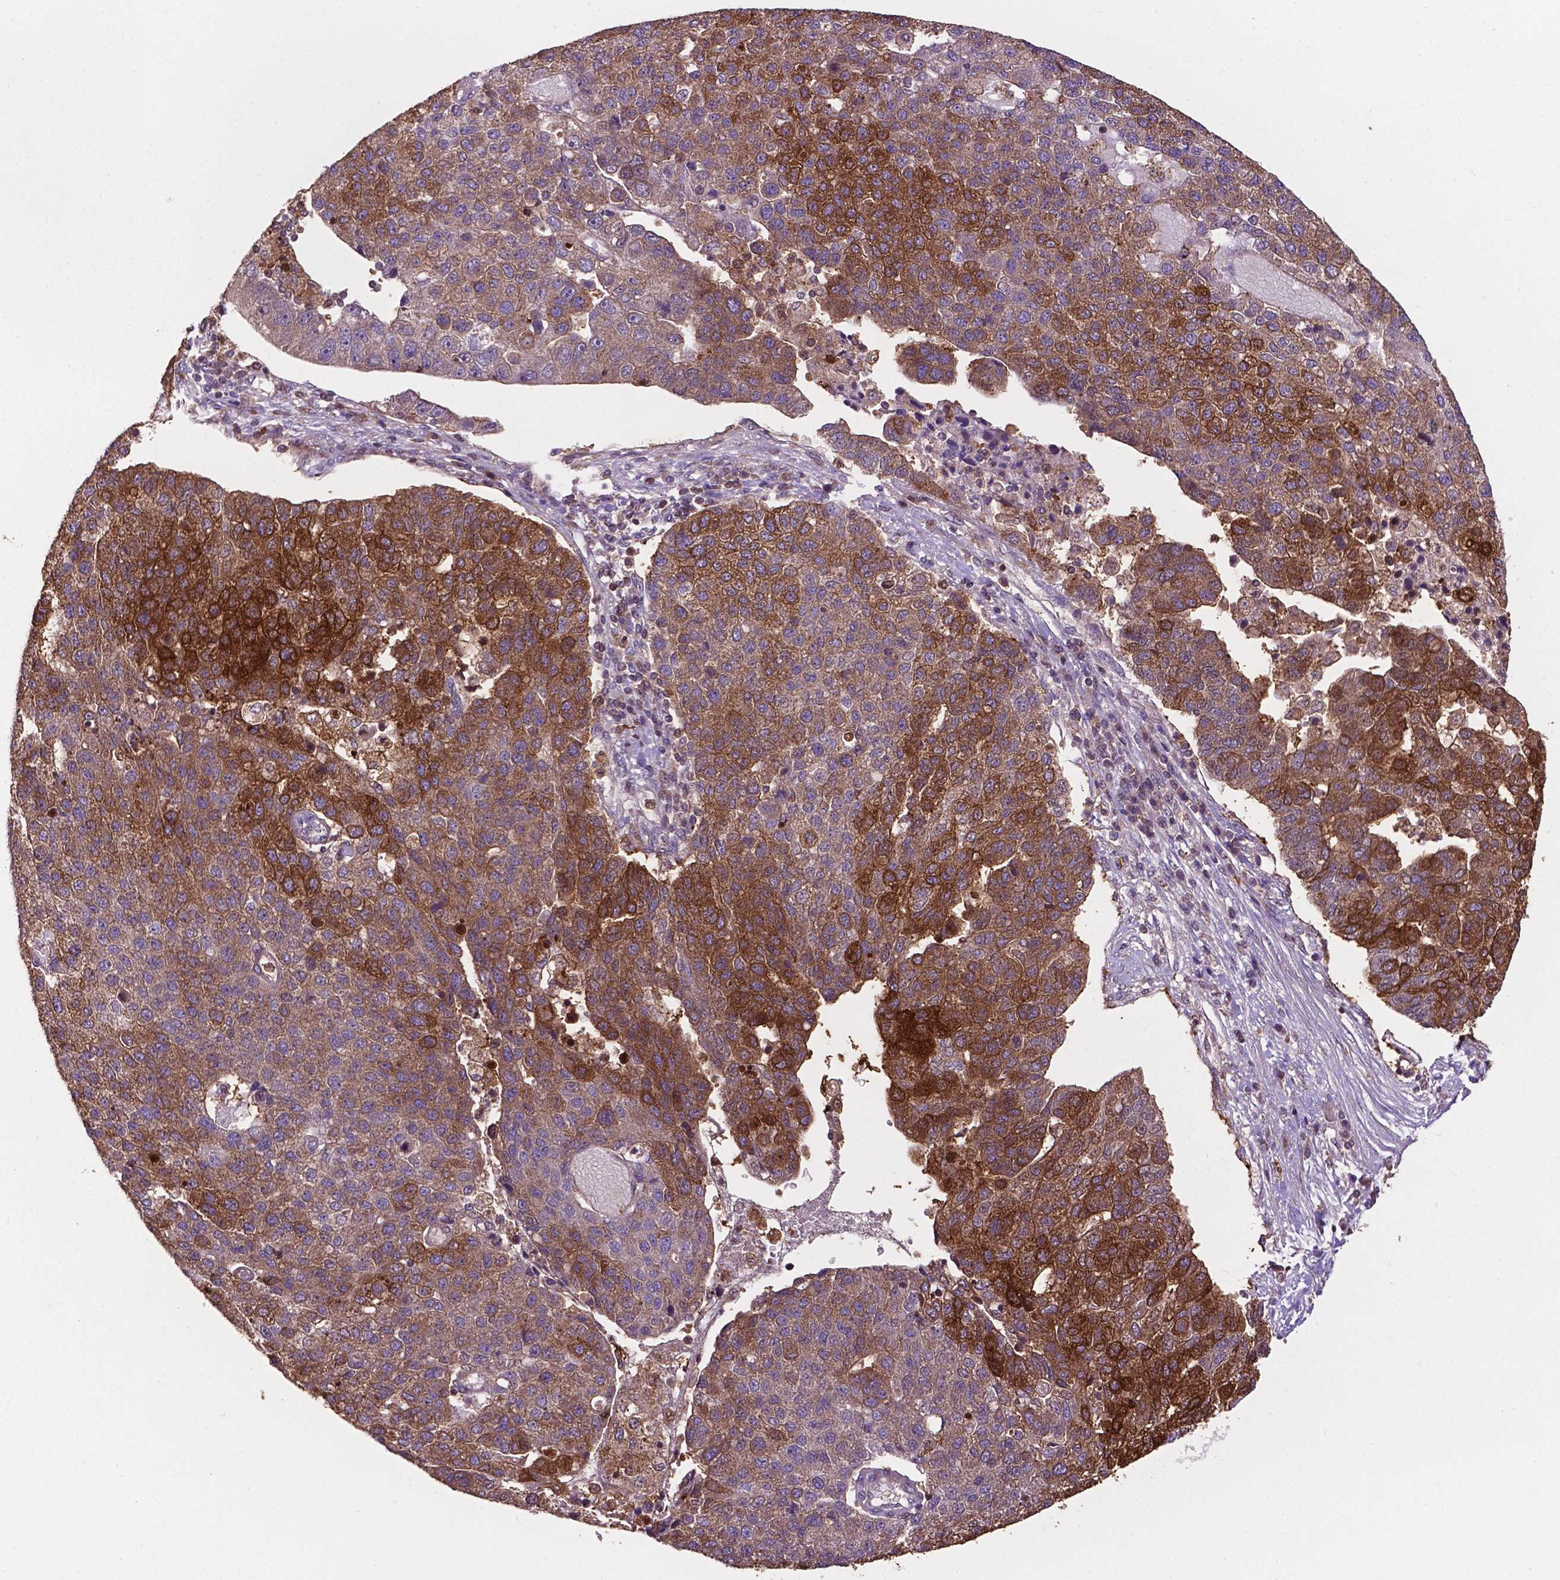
{"staining": {"intensity": "strong", "quantity": "25%-75%", "location": "cytoplasmic/membranous"}, "tissue": "pancreatic cancer", "cell_type": "Tumor cells", "image_type": "cancer", "snomed": [{"axis": "morphology", "description": "Adenocarcinoma, NOS"}, {"axis": "topography", "description": "Pancreas"}], "caption": "Human pancreatic cancer (adenocarcinoma) stained with a brown dye shows strong cytoplasmic/membranous positive expression in approximately 25%-75% of tumor cells.", "gene": "SMAD3", "patient": {"sex": "female", "age": 61}}